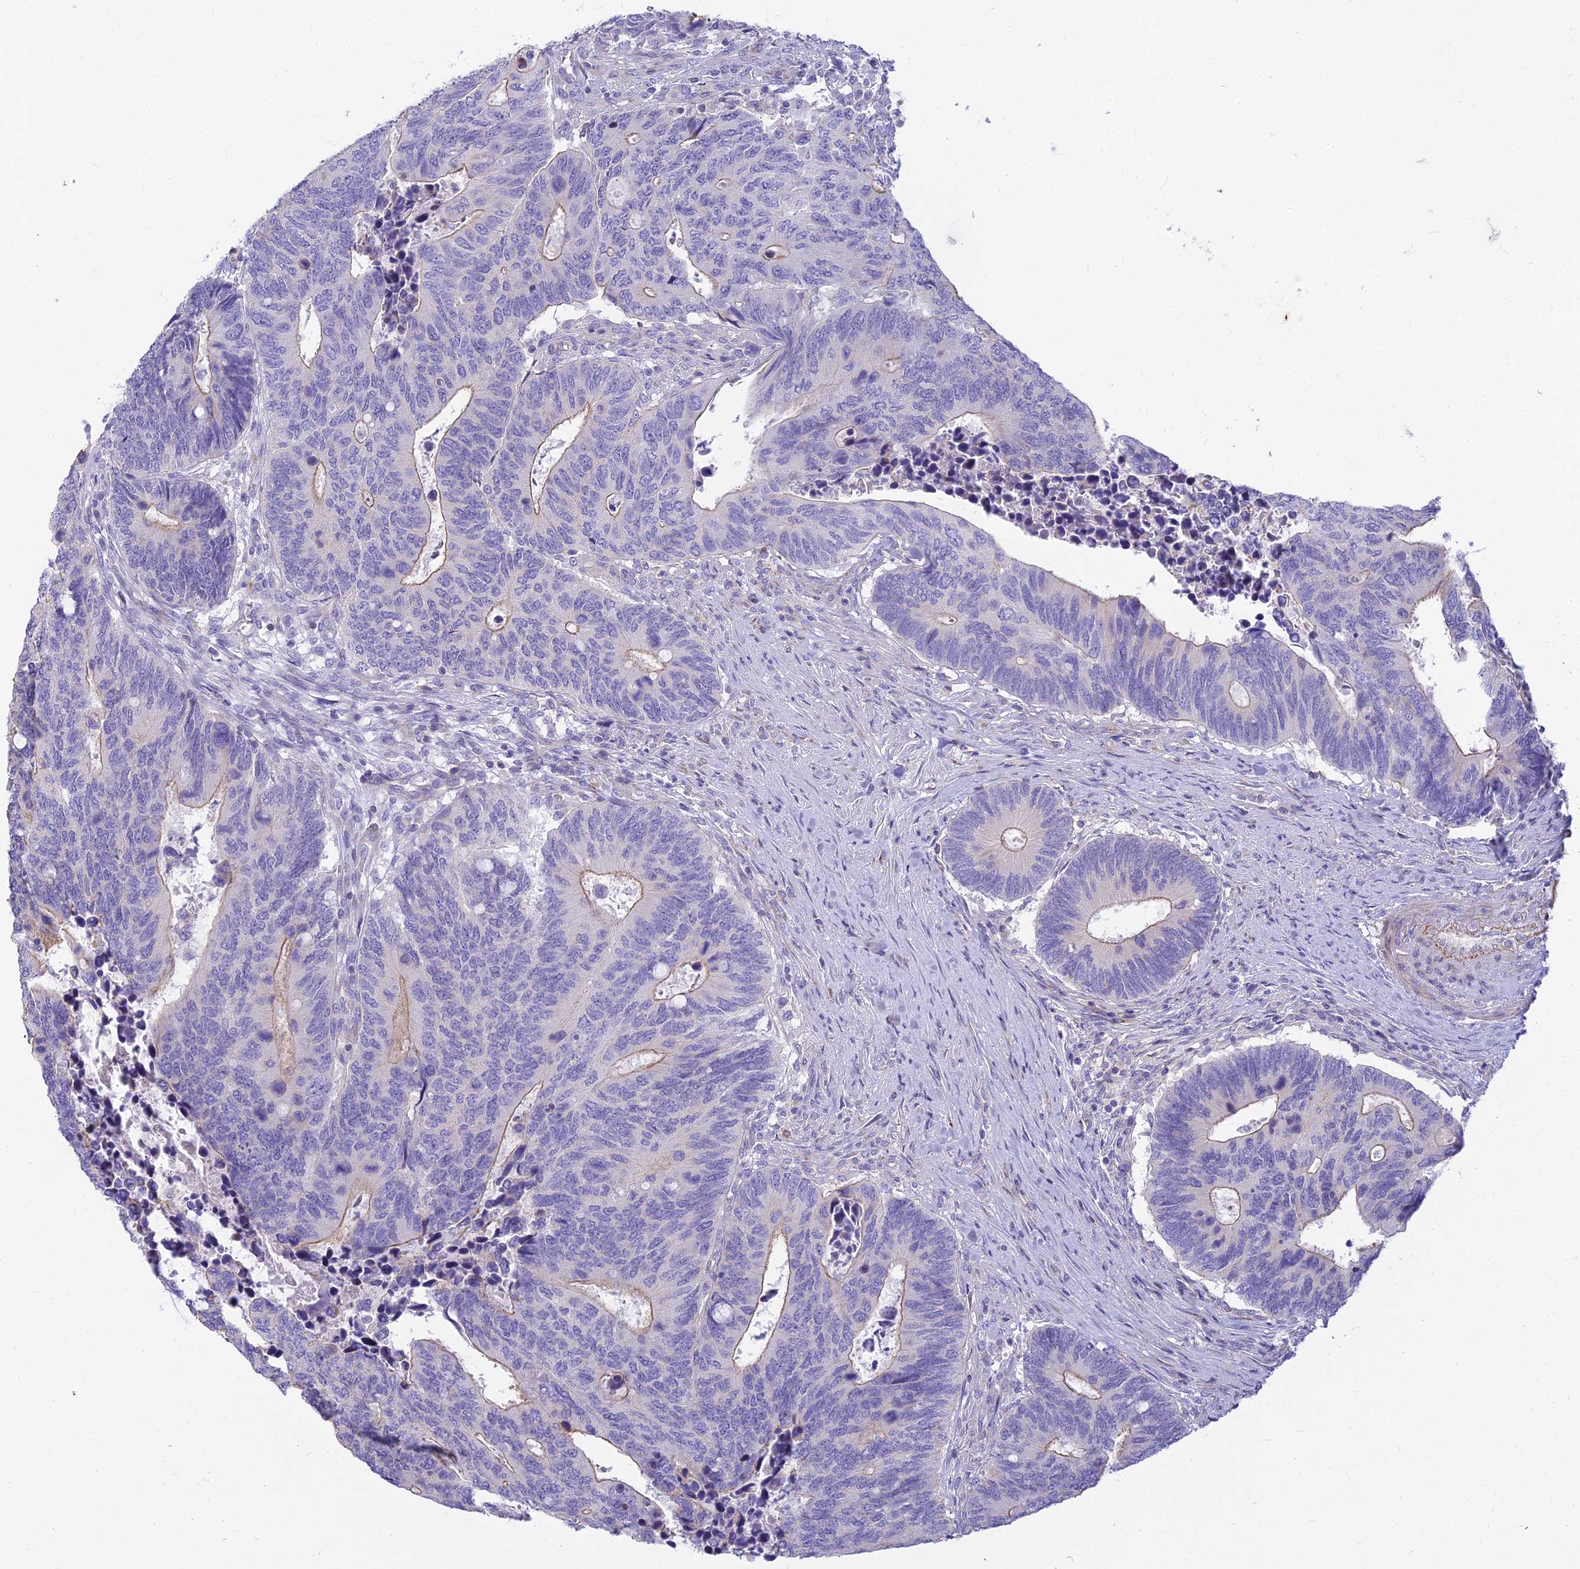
{"staining": {"intensity": "weak", "quantity": "<25%", "location": "cytoplasmic/membranous"}, "tissue": "colorectal cancer", "cell_type": "Tumor cells", "image_type": "cancer", "snomed": [{"axis": "morphology", "description": "Adenocarcinoma, NOS"}, {"axis": "topography", "description": "Colon"}], "caption": "IHC of colorectal adenocarcinoma demonstrates no positivity in tumor cells.", "gene": "SMIM24", "patient": {"sex": "male", "age": 87}}